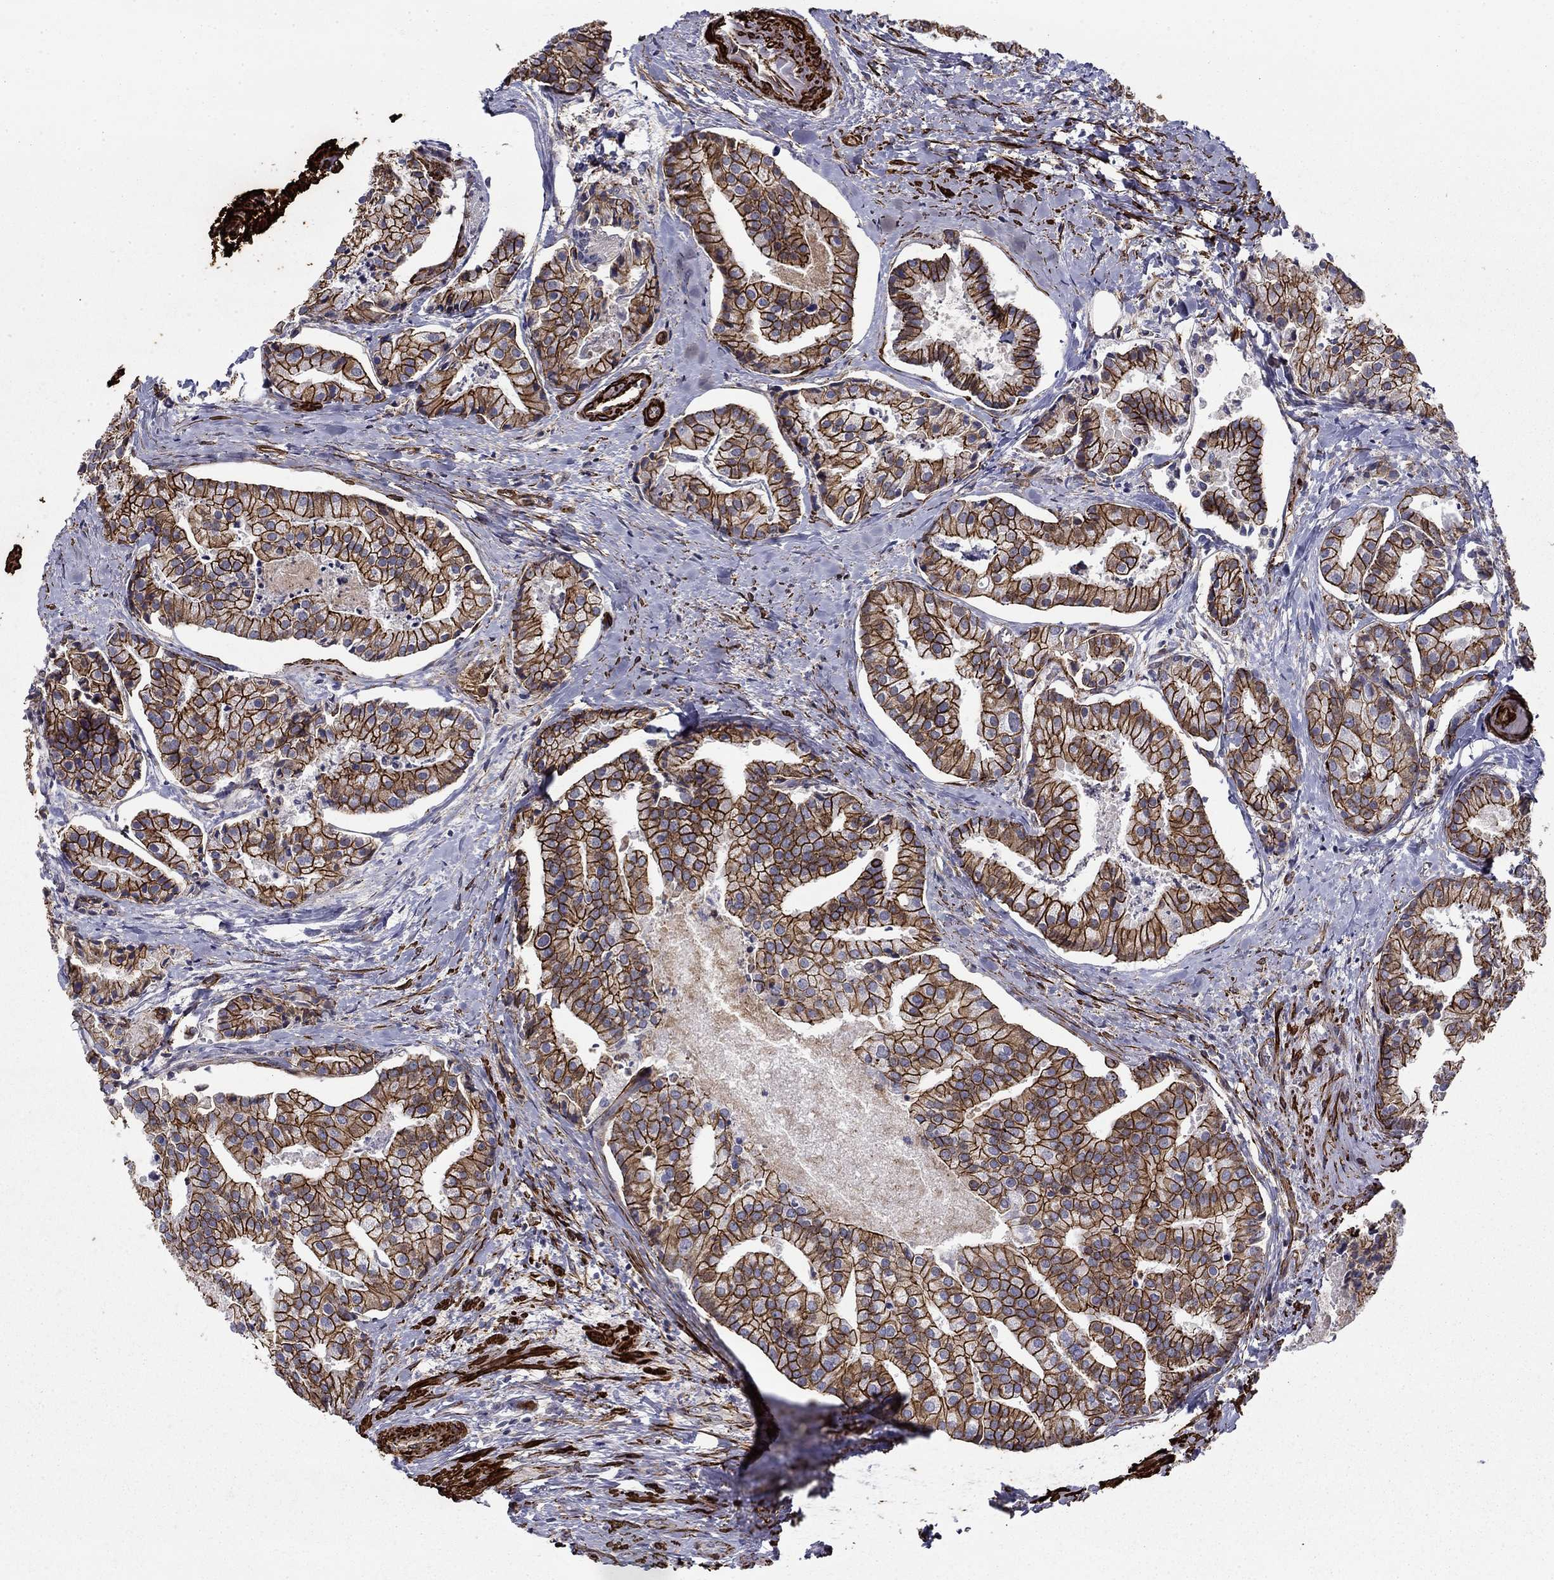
{"staining": {"intensity": "strong", "quantity": ">75%", "location": "cytoplasmic/membranous"}, "tissue": "prostate cancer", "cell_type": "Tumor cells", "image_type": "cancer", "snomed": [{"axis": "morphology", "description": "Adenocarcinoma, NOS"}, {"axis": "topography", "description": "Prostate and seminal vesicle, NOS"}, {"axis": "topography", "description": "Prostate"}], "caption": "Protein staining of prostate adenocarcinoma tissue shows strong cytoplasmic/membranous positivity in approximately >75% of tumor cells.", "gene": "KRBA1", "patient": {"sex": "male", "age": 44}}